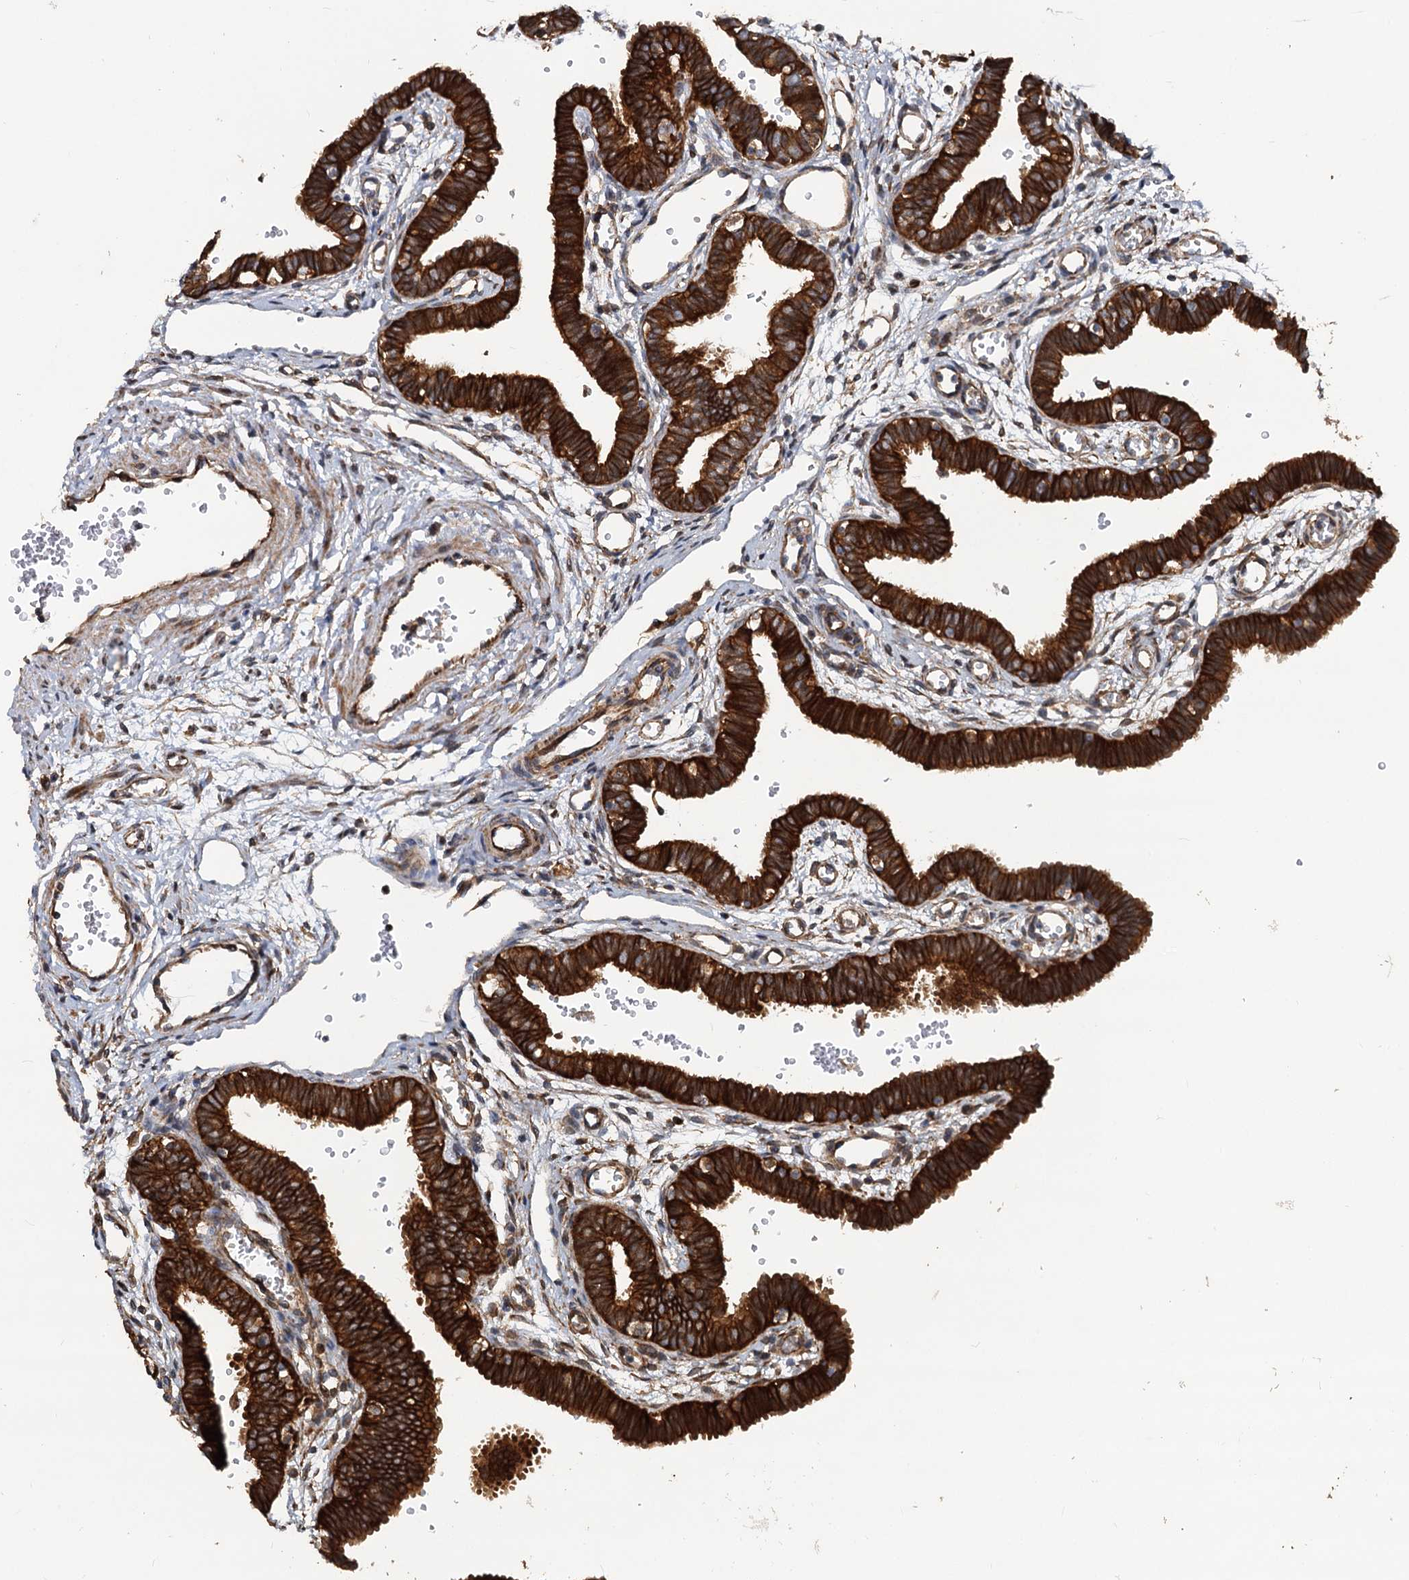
{"staining": {"intensity": "strong", "quantity": ">75%", "location": "cytoplasmic/membranous"}, "tissue": "fallopian tube", "cell_type": "Glandular cells", "image_type": "normal", "snomed": [{"axis": "morphology", "description": "Normal tissue, NOS"}, {"axis": "topography", "description": "Fallopian tube"}, {"axis": "topography", "description": "Placenta"}], "caption": "Glandular cells reveal strong cytoplasmic/membranous positivity in about >75% of cells in normal fallopian tube. (DAB (3,3'-diaminobenzidine) IHC, brown staining for protein, blue staining for nuclei).", "gene": "LRRK2", "patient": {"sex": "female", "age": 32}}